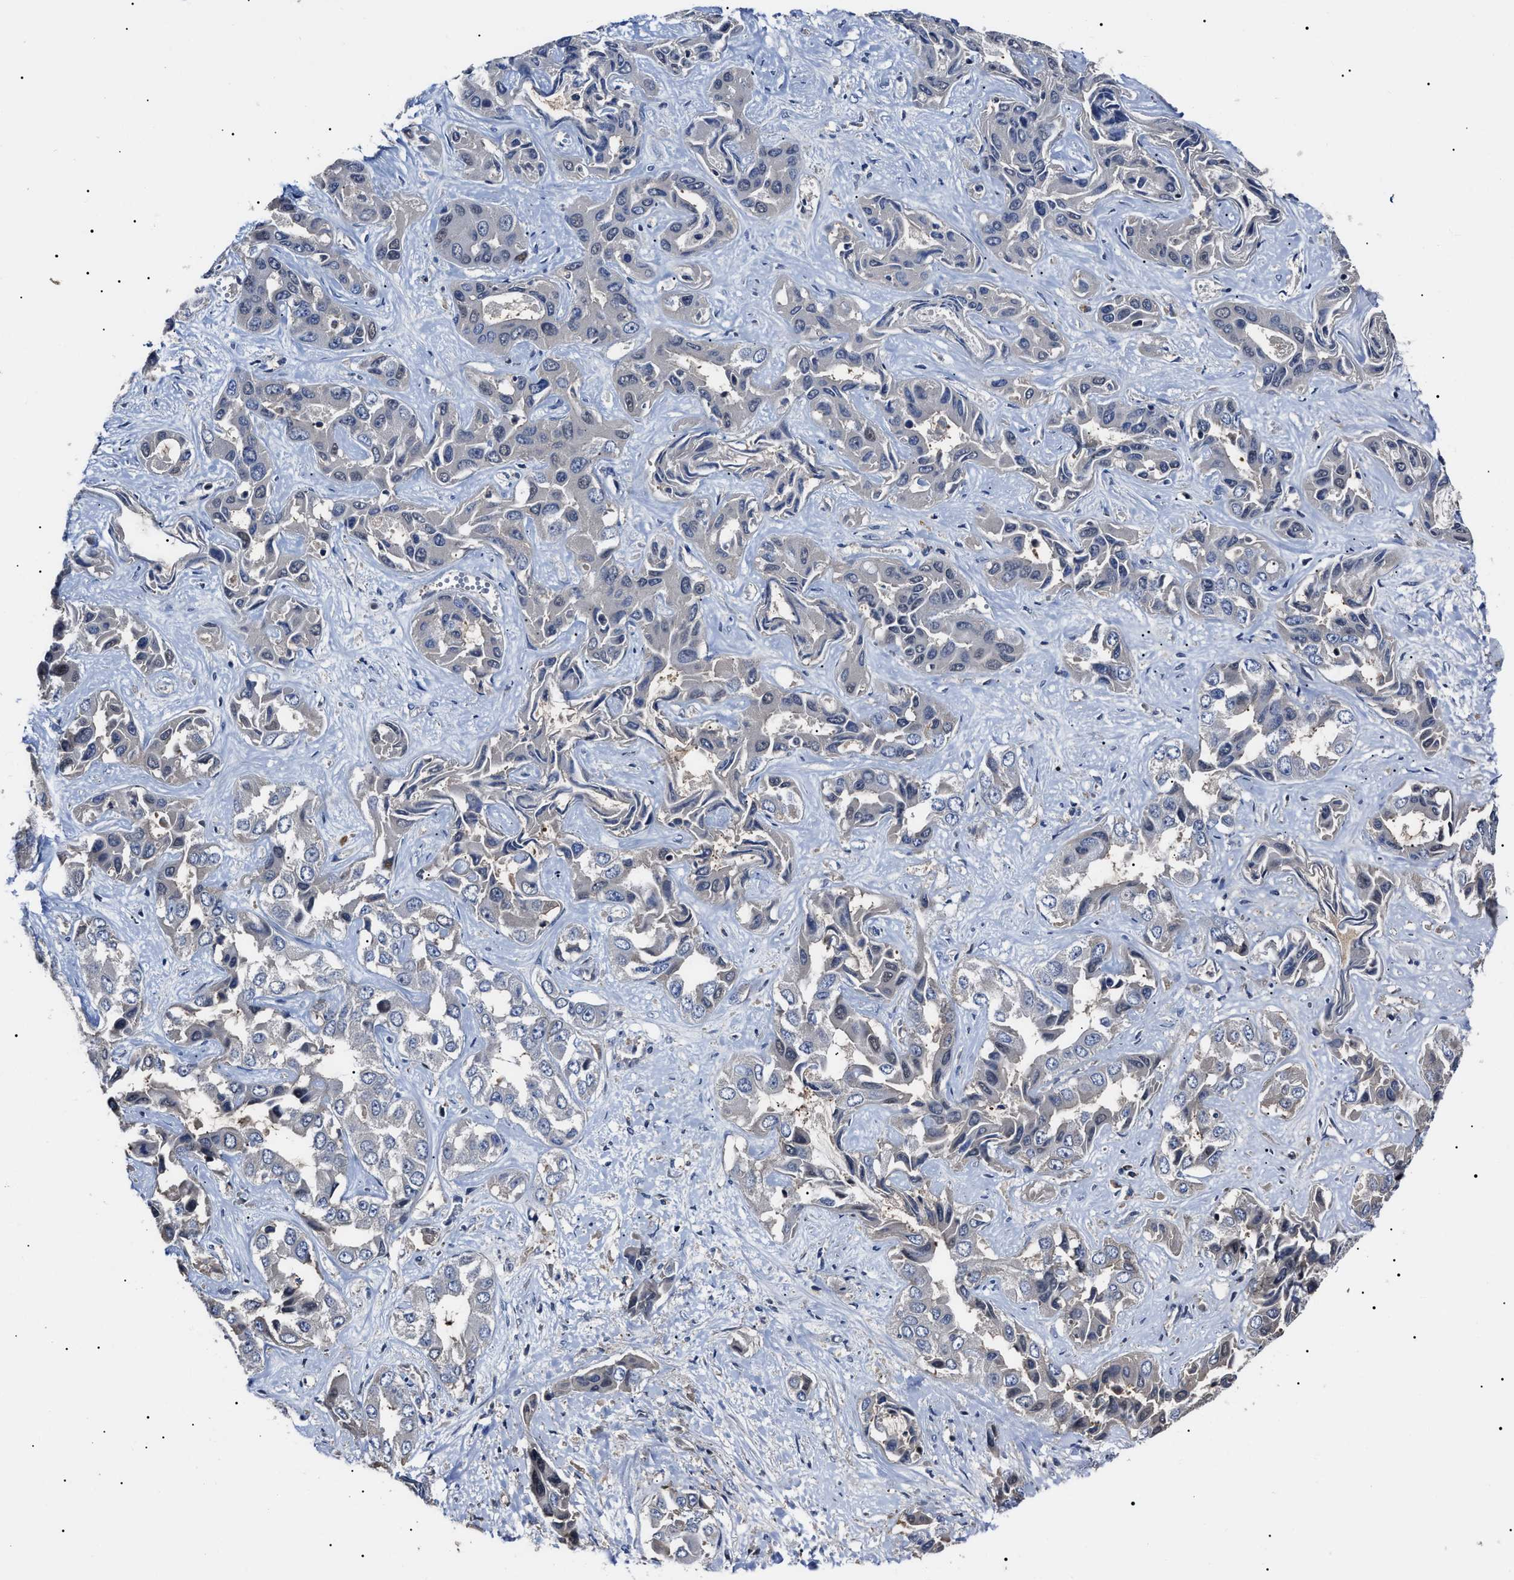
{"staining": {"intensity": "negative", "quantity": "none", "location": "none"}, "tissue": "liver cancer", "cell_type": "Tumor cells", "image_type": "cancer", "snomed": [{"axis": "morphology", "description": "Cholangiocarcinoma"}, {"axis": "topography", "description": "Liver"}], "caption": "Immunohistochemistry (IHC) of human liver cancer (cholangiocarcinoma) displays no expression in tumor cells.", "gene": "IFT81", "patient": {"sex": "female", "age": 52}}